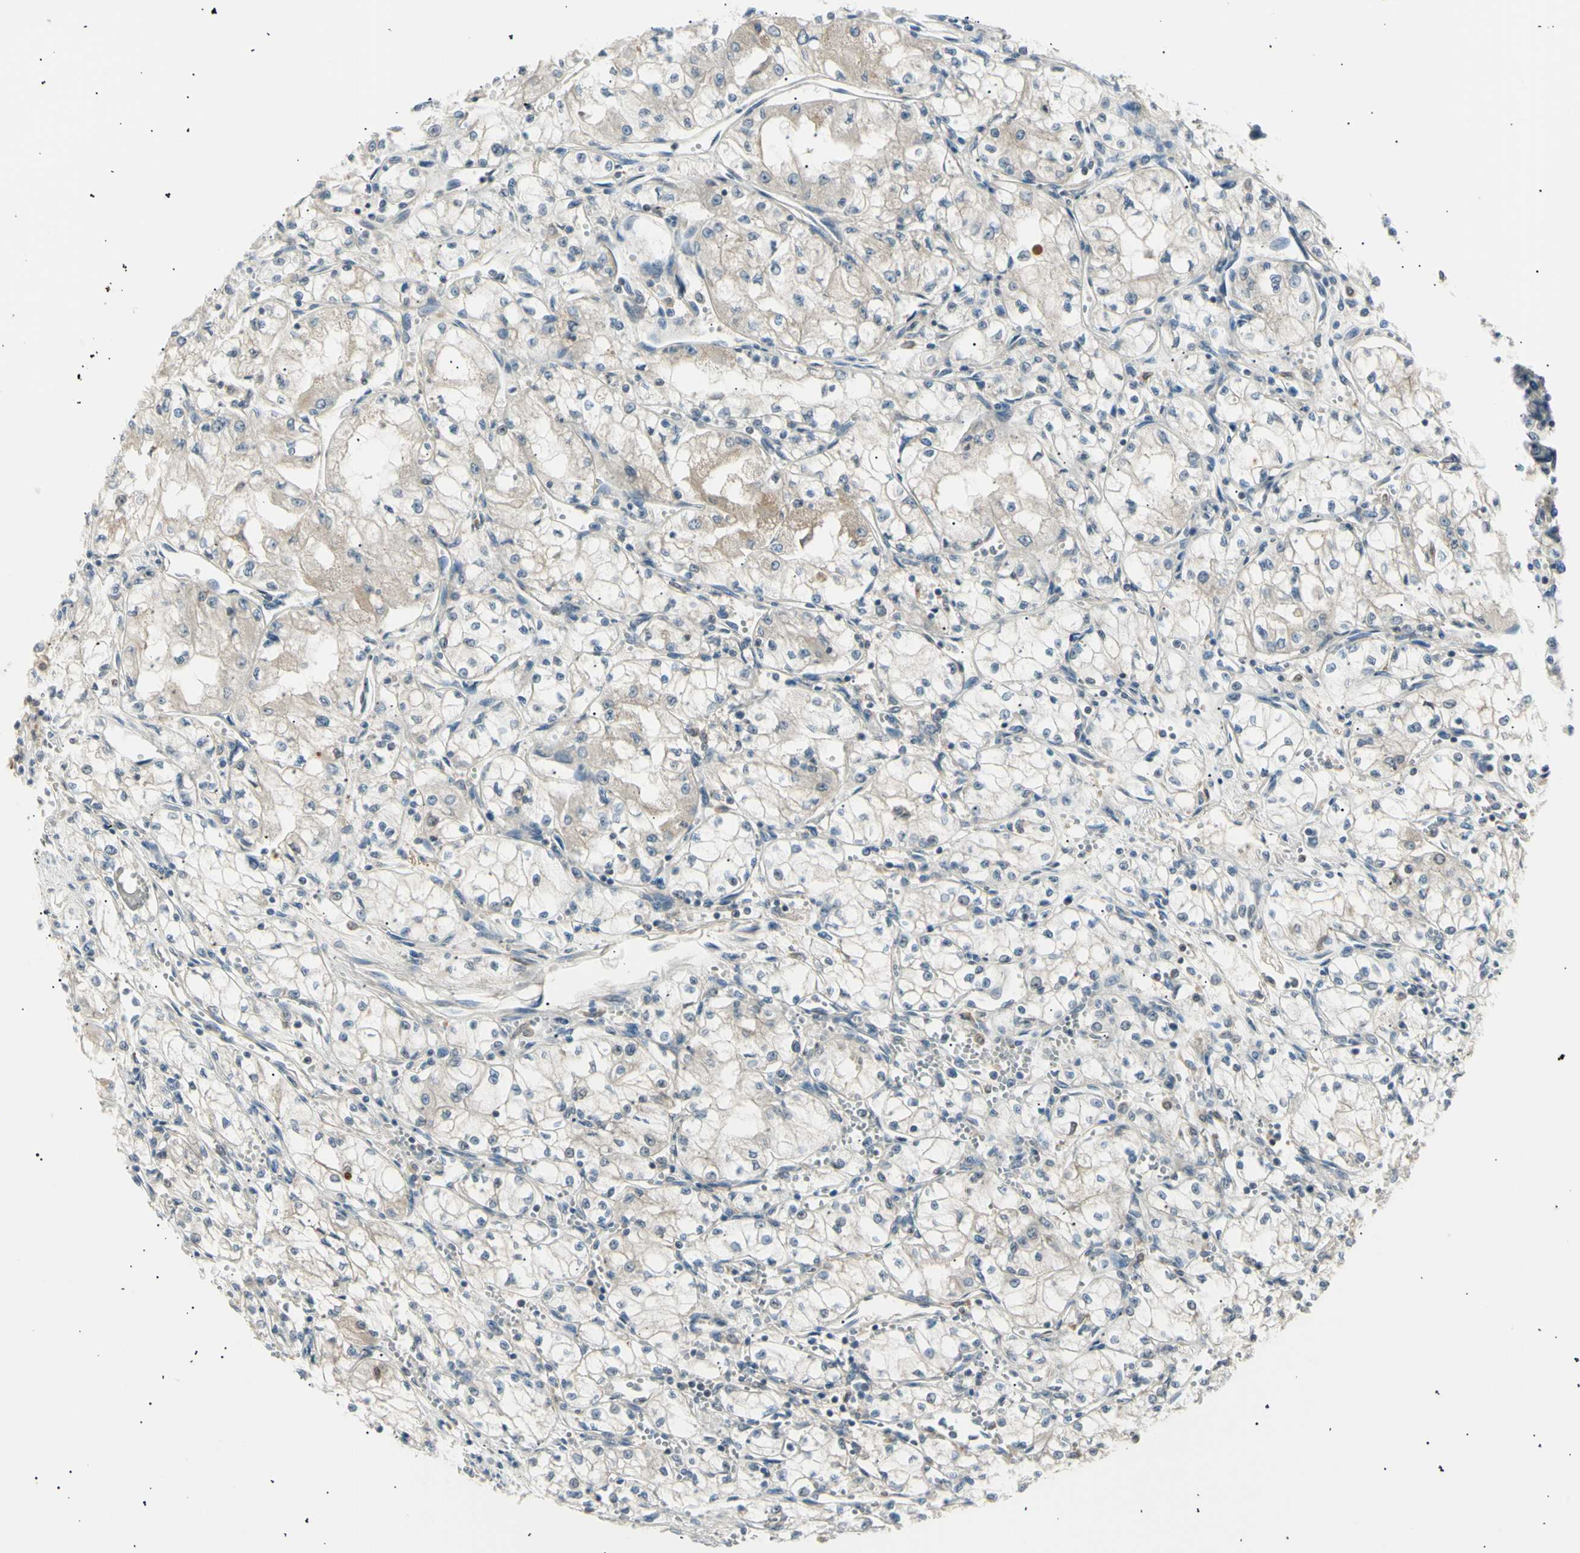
{"staining": {"intensity": "weak", "quantity": "<25%", "location": "cytoplasmic/membranous"}, "tissue": "renal cancer", "cell_type": "Tumor cells", "image_type": "cancer", "snomed": [{"axis": "morphology", "description": "Normal tissue, NOS"}, {"axis": "morphology", "description": "Adenocarcinoma, NOS"}, {"axis": "topography", "description": "Kidney"}], "caption": "High power microscopy histopathology image of an IHC micrograph of adenocarcinoma (renal), revealing no significant expression in tumor cells.", "gene": "LHPP", "patient": {"sex": "male", "age": 59}}